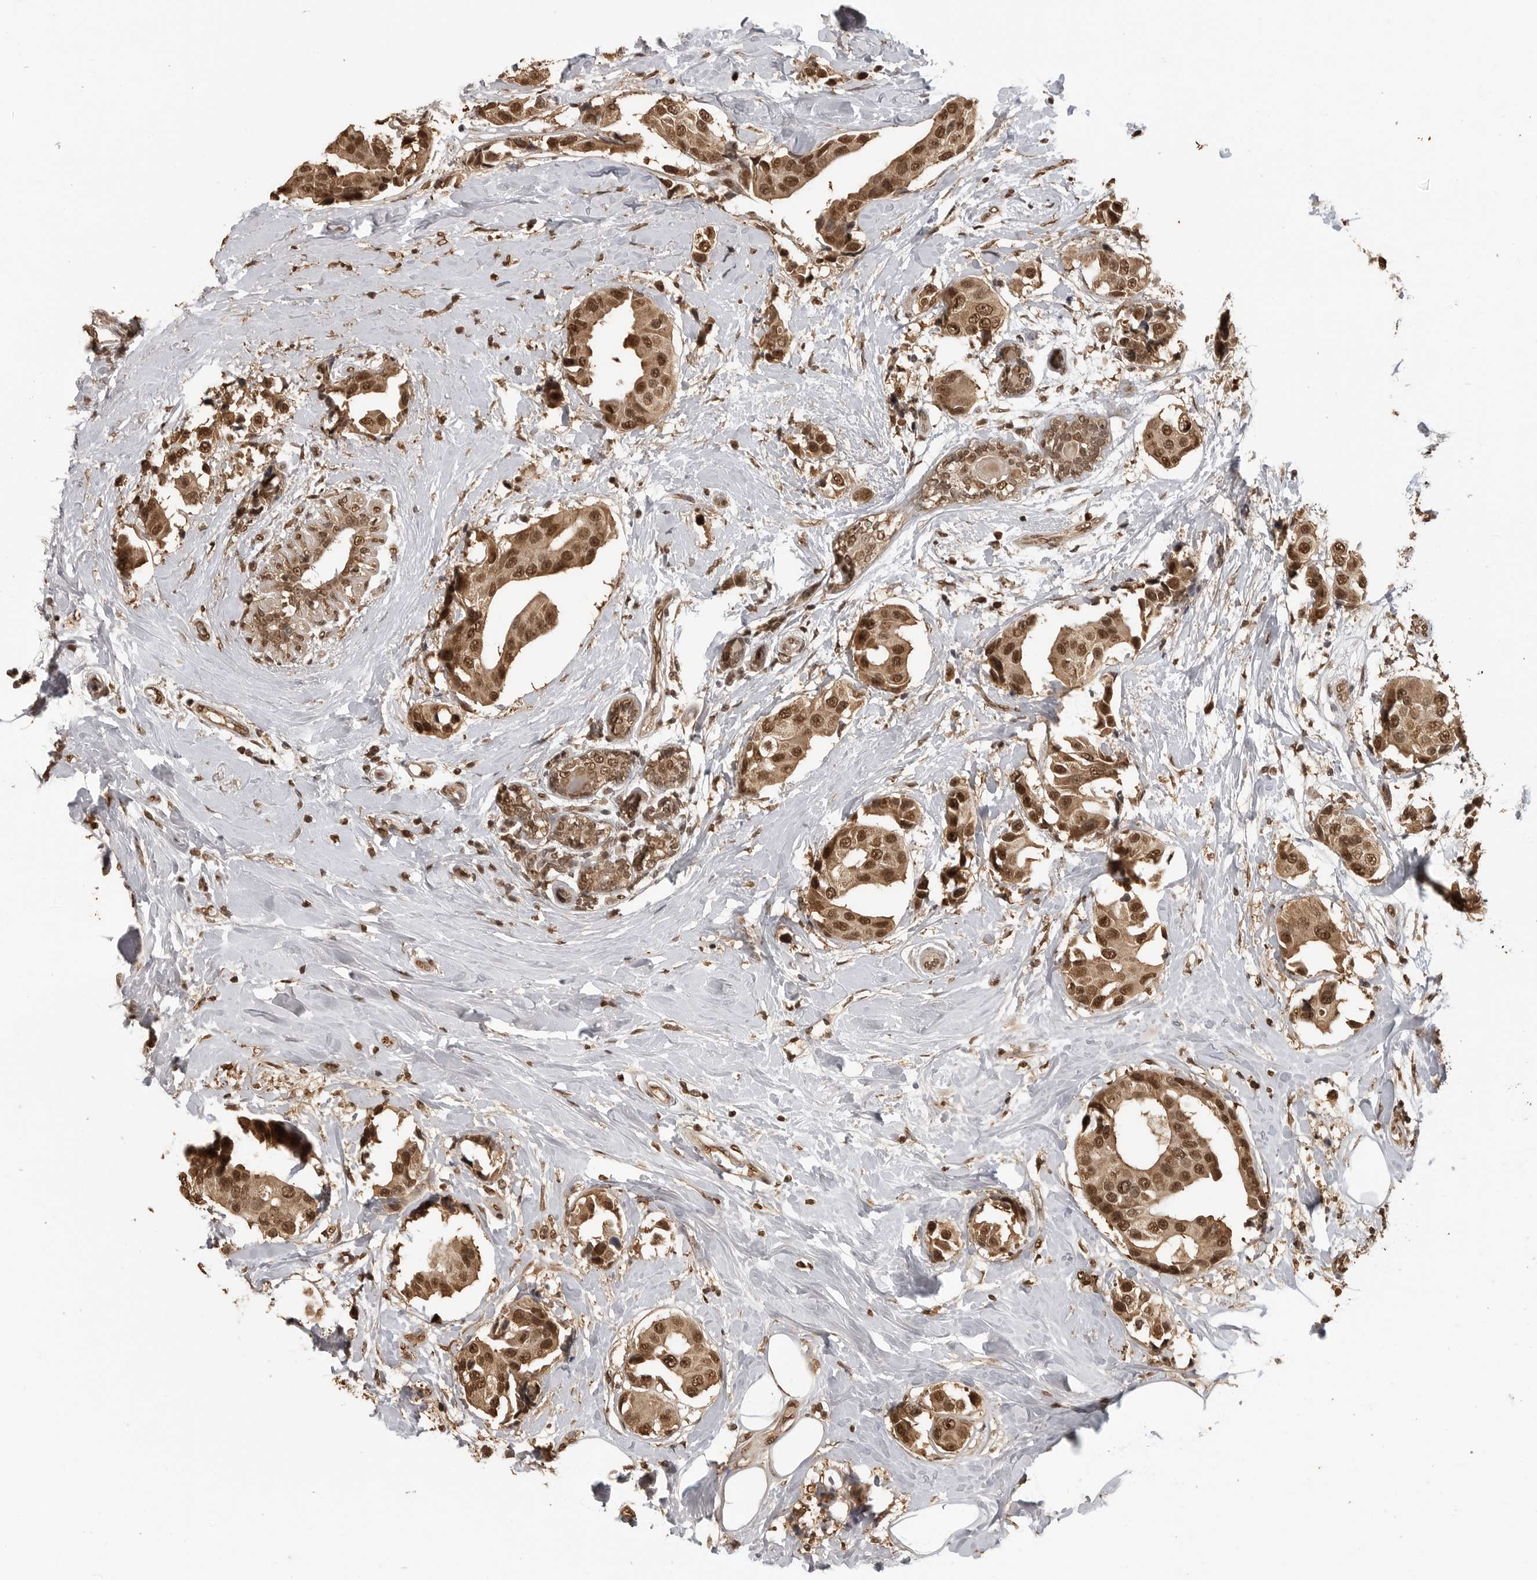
{"staining": {"intensity": "strong", "quantity": ">75%", "location": "cytoplasmic/membranous,nuclear"}, "tissue": "breast cancer", "cell_type": "Tumor cells", "image_type": "cancer", "snomed": [{"axis": "morphology", "description": "Normal tissue, NOS"}, {"axis": "morphology", "description": "Duct carcinoma"}, {"axis": "topography", "description": "Breast"}], "caption": "Immunohistochemistry (IHC) (DAB) staining of invasive ductal carcinoma (breast) demonstrates strong cytoplasmic/membranous and nuclear protein positivity in about >75% of tumor cells.", "gene": "CLOCK", "patient": {"sex": "female", "age": 39}}